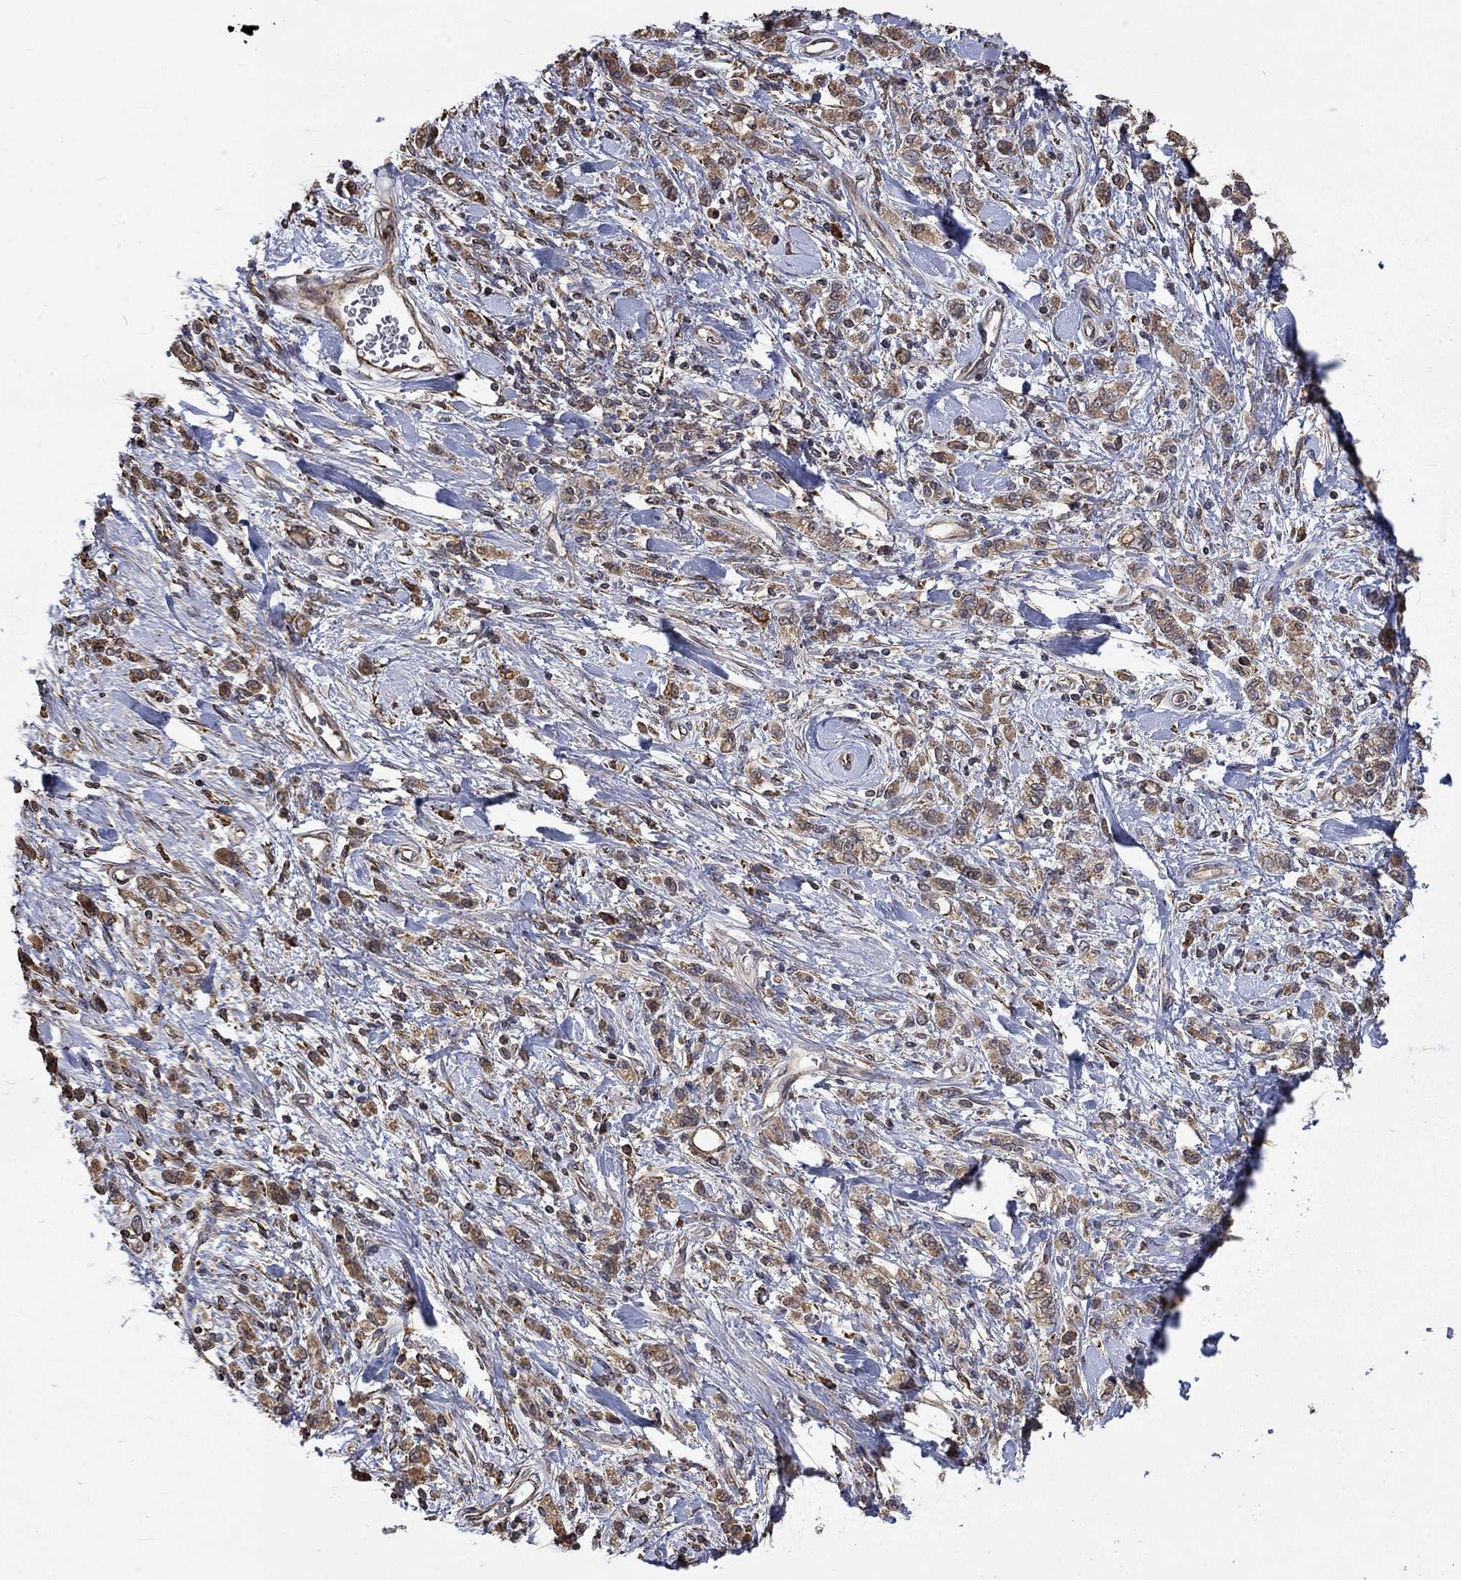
{"staining": {"intensity": "moderate", "quantity": ">75%", "location": "cytoplasmic/membranous"}, "tissue": "stomach cancer", "cell_type": "Tumor cells", "image_type": "cancer", "snomed": [{"axis": "morphology", "description": "Adenocarcinoma, NOS"}, {"axis": "topography", "description": "Stomach"}], "caption": "Immunohistochemistry (DAB) staining of stomach cancer shows moderate cytoplasmic/membranous protein staining in about >75% of tumor cells.", "gene": "ESRRA", "patient": {"sex": "male", "age": 77}}